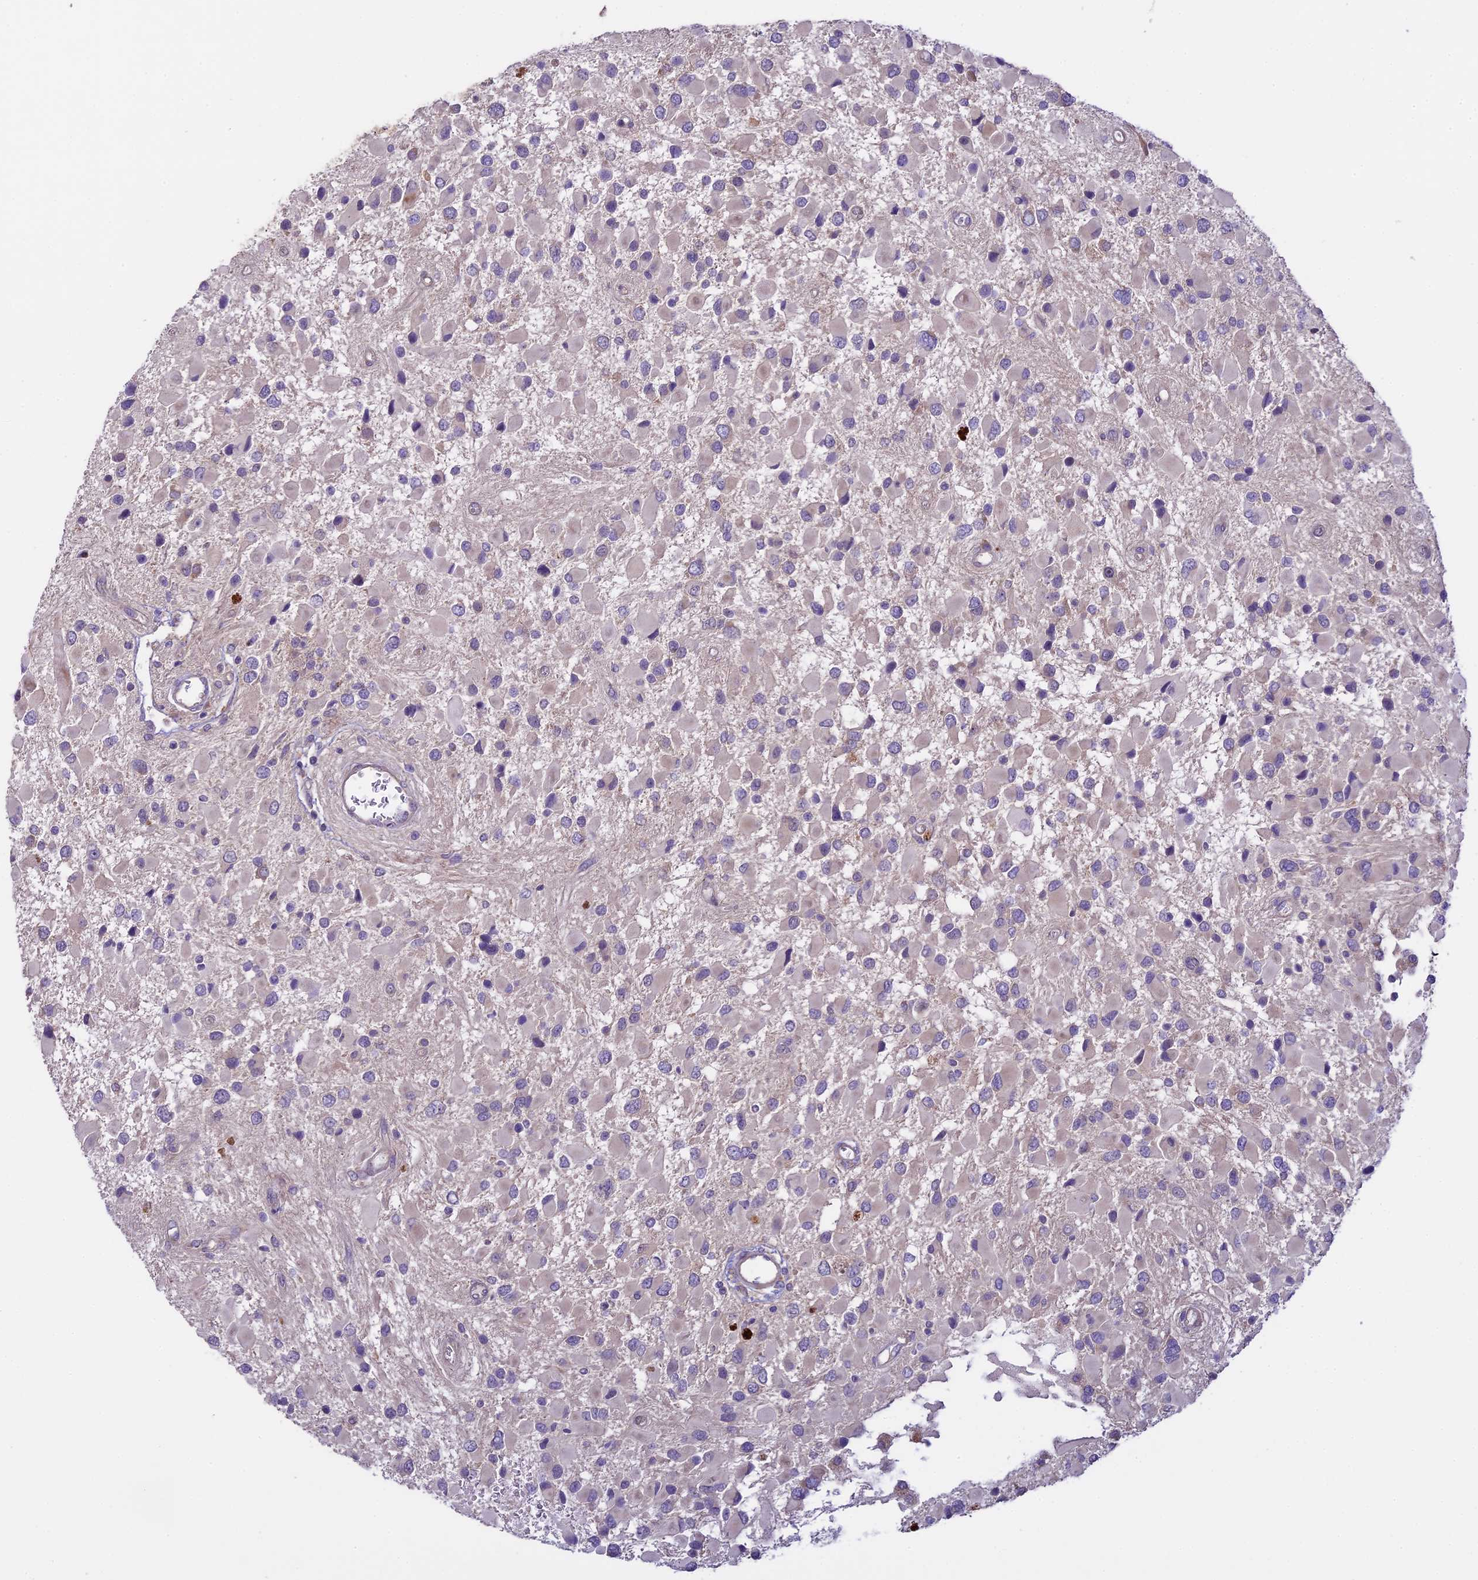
{"staining": {"intensity": "negative", "quantity": "none", "location": "none"}, "tissue": "glioma", "cell_type": "Tumor cells", "image_type": "cancer", "snomed": [{"axis": "morphology", "description": "Glioma, malignant, High grade"}, {"axis": "topography", "description": "Brain"}], "caption": "Tumor cells are negative for brown protein staining in glioma. (IHC, brightfield microscopy, high magnification).", "gene": "SPIRE1", "patient": {"sex": "male", "age": 53}}